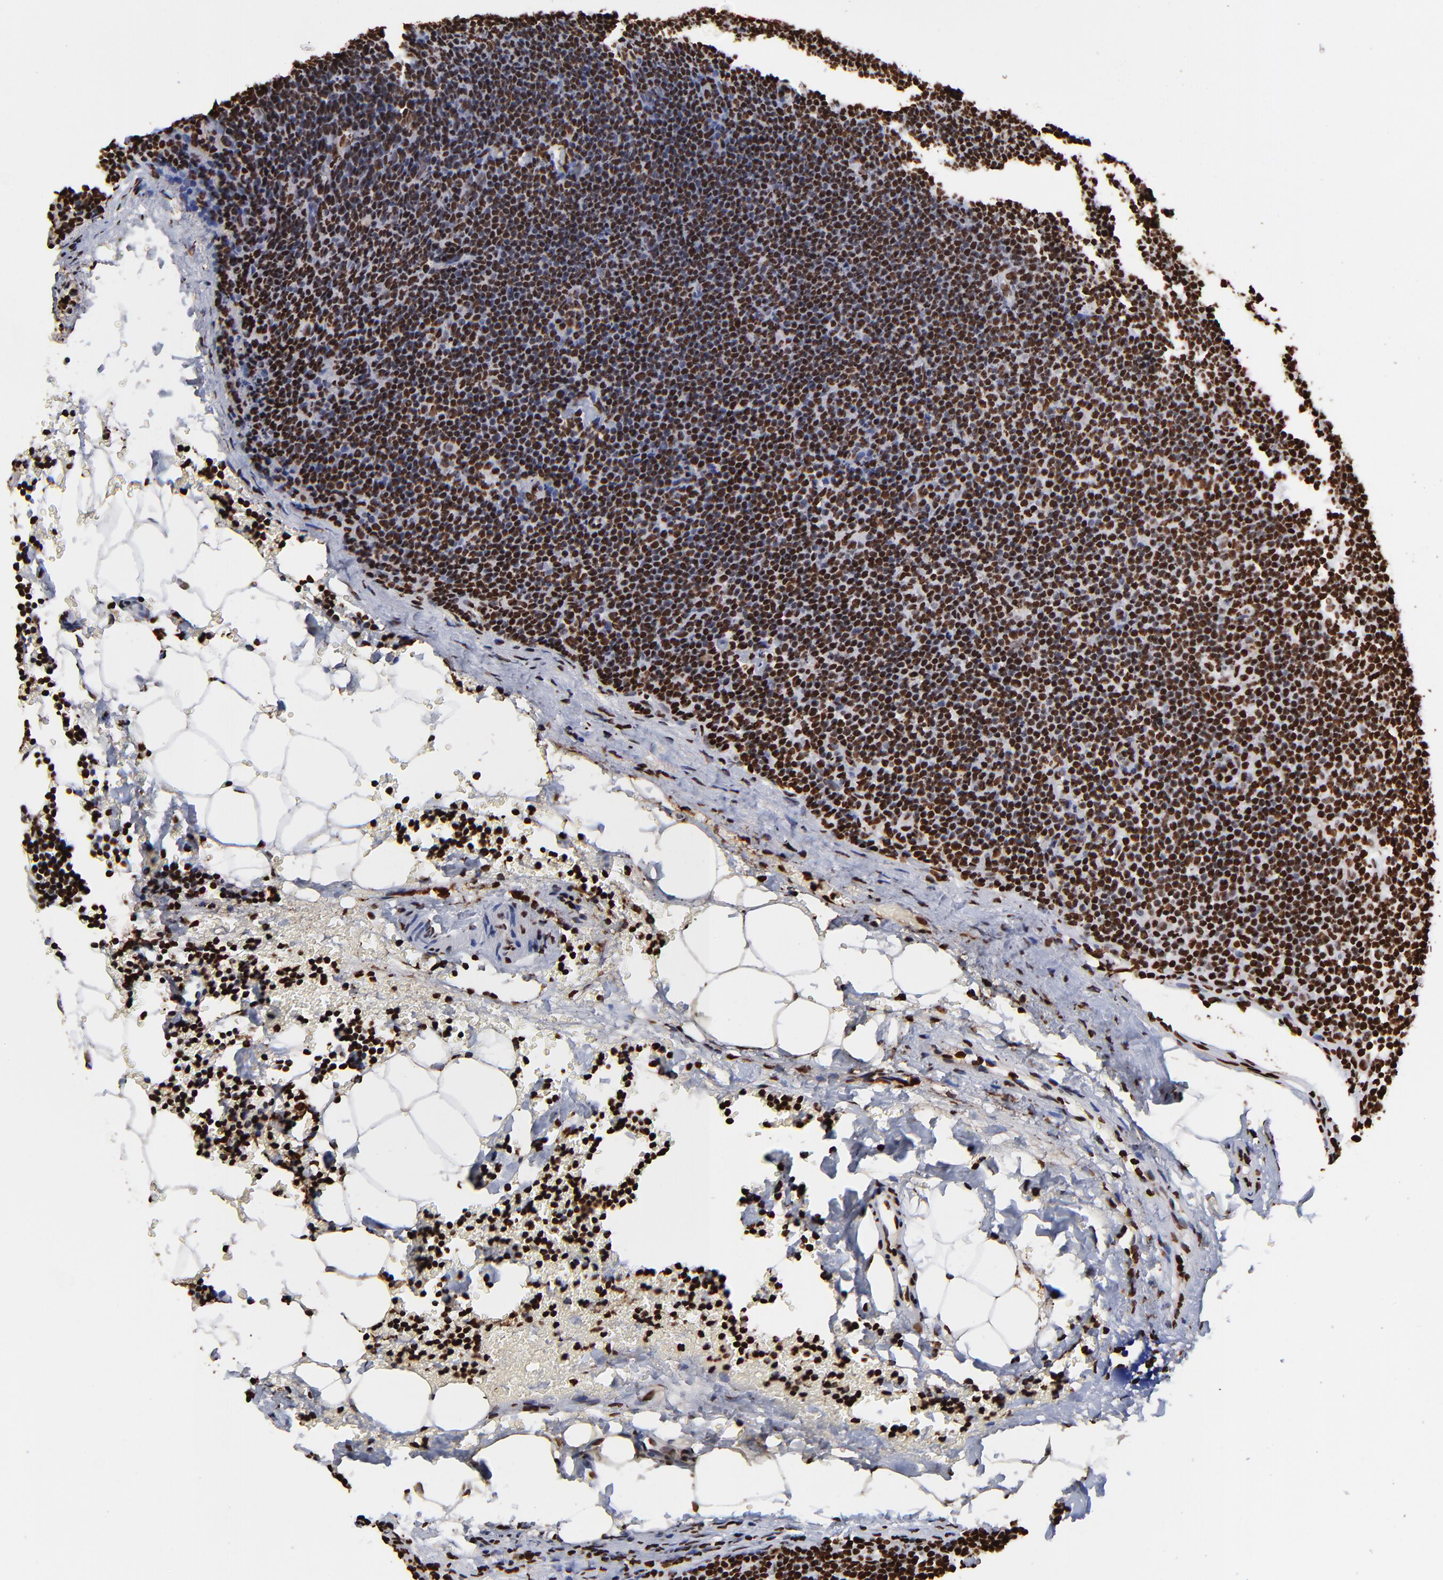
{"staining": {"intensity": "strong", "quantity": "25%-75%", "location": "nuclear"}, "tissue": "lymphoma", "cell_type": "Tumor cells", "image_type": "cancer", "snomed": [{"axis": "morphology", "description": "Malignant lymphoma, non-Hodgkin's type, High grade"}, {"axis": "topography", "description": "Lymph node"}], "caption": "Malignant lymphoma, non-Hodgkin's type (high-grade) tissue shows strong nuclear staining in approximately 25%-75% of tumor cells, visualized by immunohistochemistry.", "gene": "ZNF544", "patient": {"sex": "female", "age": 58}}